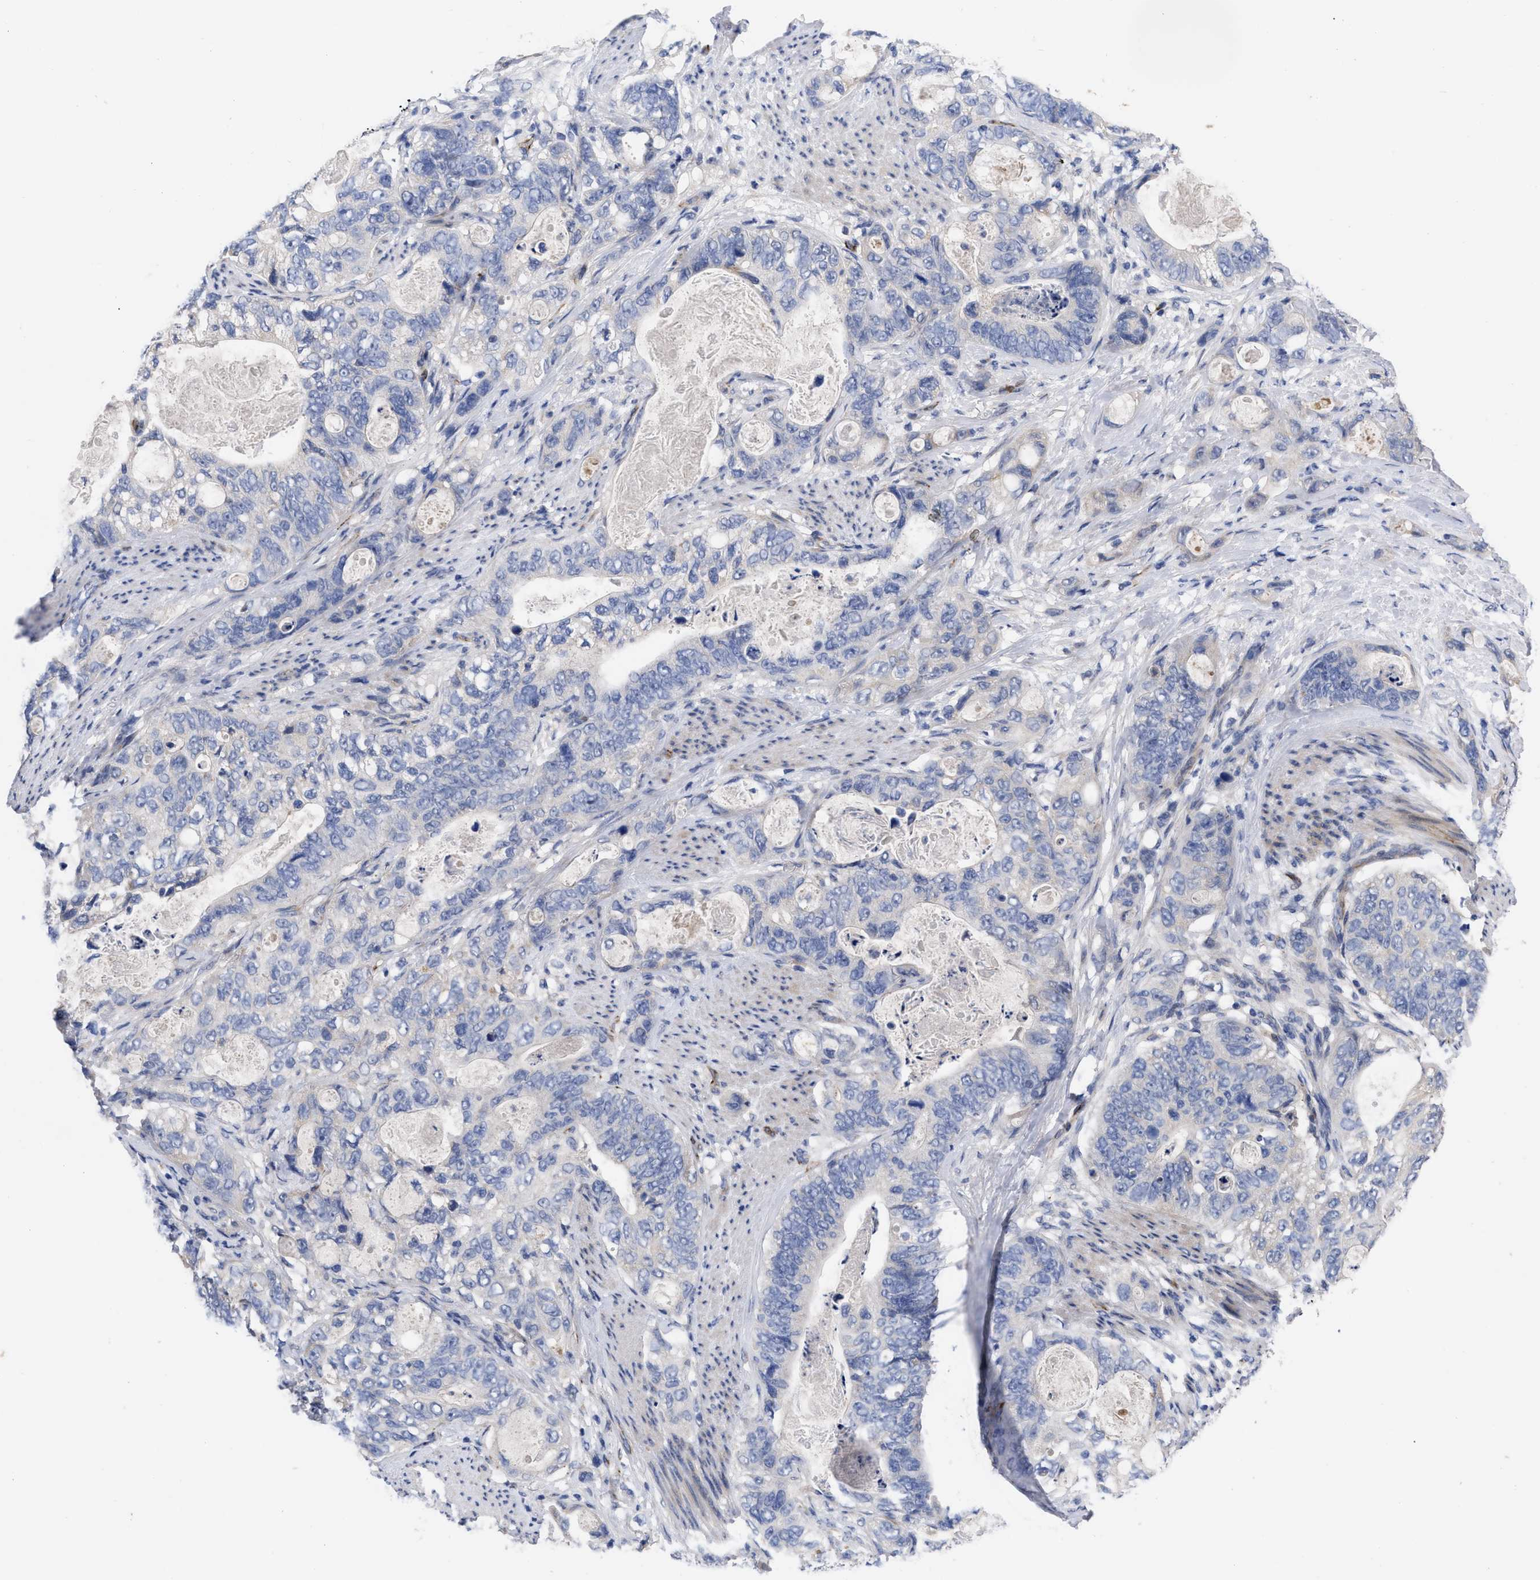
{"staining": {"intensity": "negative", "quantity": "none", "location": "none"}, "tissue": "stomach cancer", "cell_type": "Tumor cells", "image_type": "cancer", "snomed": [{"axis": "morphology", "description": "Normal tissue, NOS"}, {"axis": "morphology", "description": "Adenocarcinoma, NOS"}, {"axis": "topography", "description": "Stomach"}], "caption": "This is a photomicrograph of immunohistochemistry (IHC) staining of stomach adenocarcinoma, which shows no positivity in tumor cells. (DAB immunohistochemistry, high magnification).", "gene": "CCN5", "patient": {"sex": "female", "age": 89}}